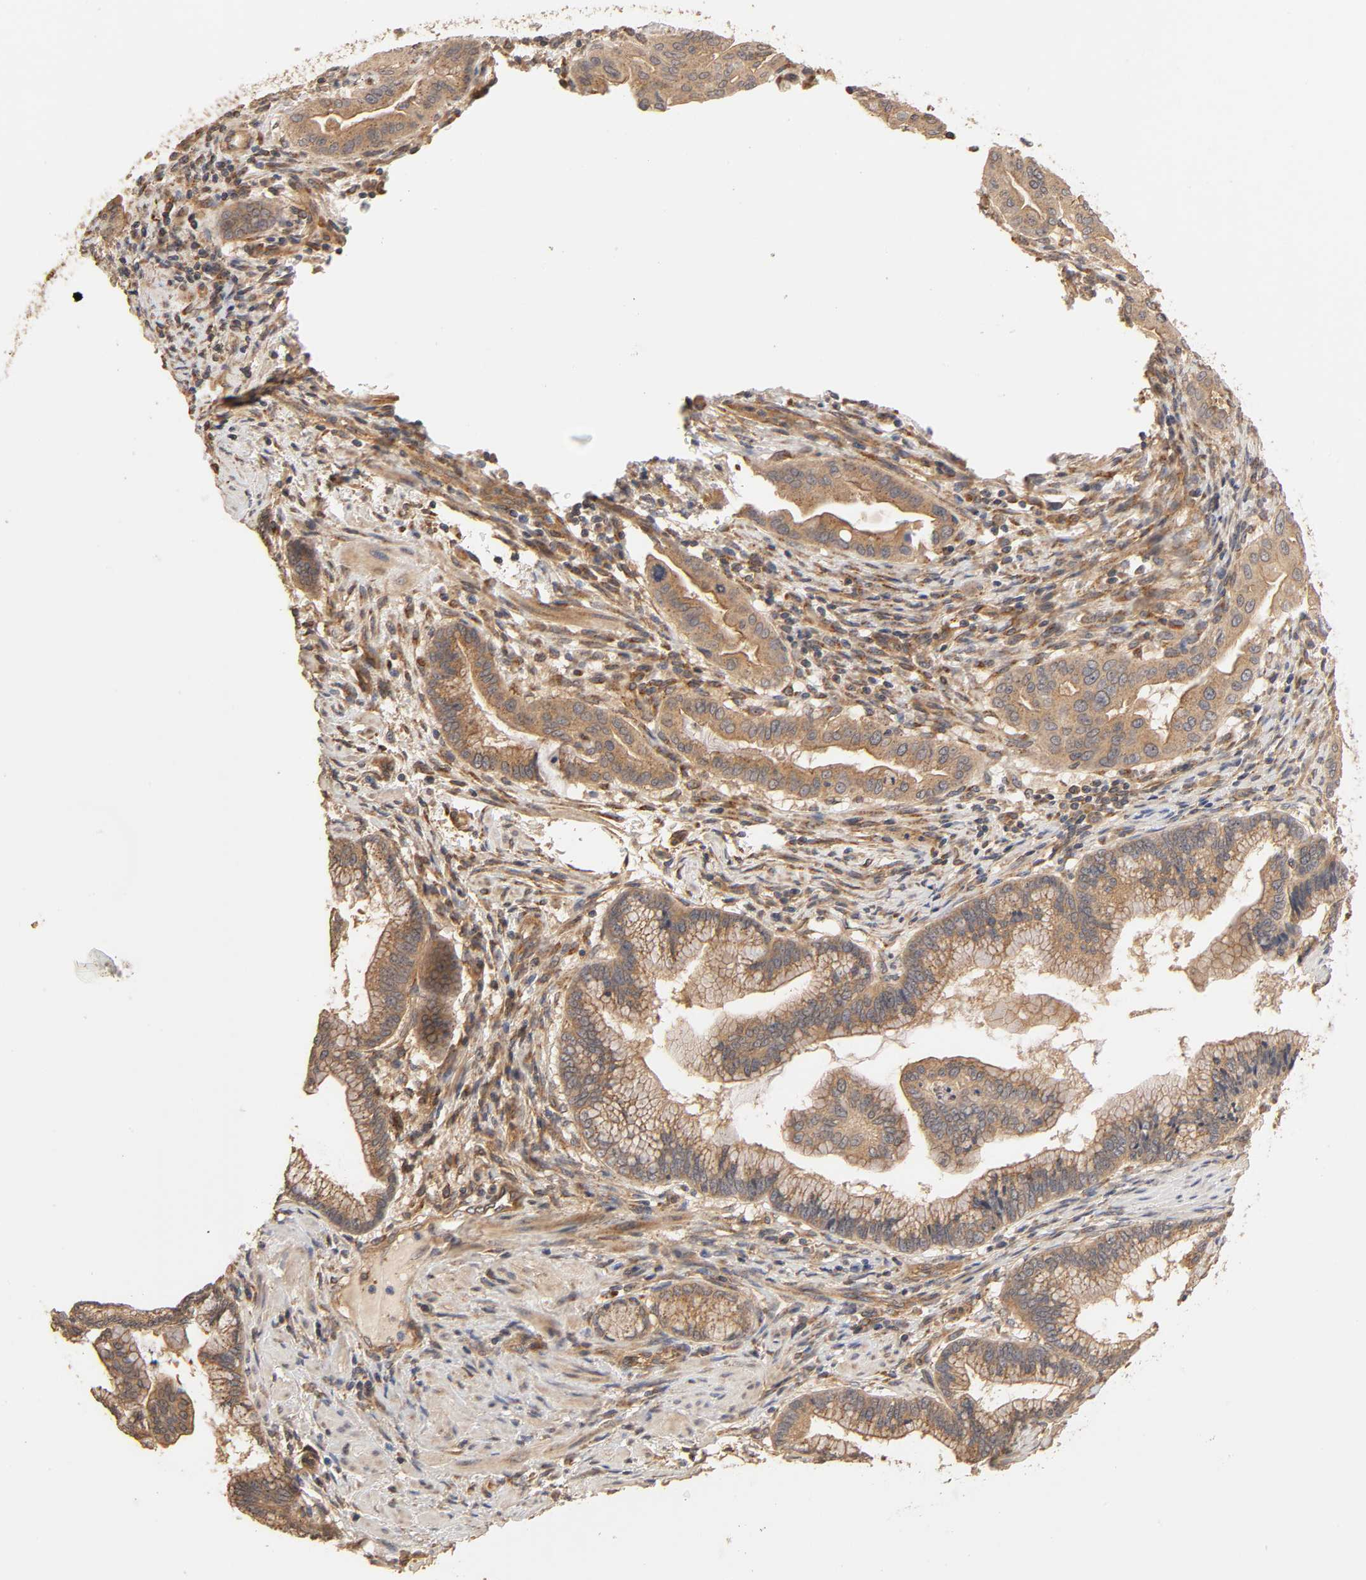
{"staining": {"intensity": "moderate", "quantity": ">75%", "location": "cytoplasmic/membranous"}, "tissue": "pancreatic cancer", "cell_type": "Tumor cells", "image_type": "cancer", "snomed": [{"axis": "morphology", "description": "Adenocarcinoma, NOS"}, {"axis": "topography", "description": "Pancreas"}], "caption": "DAB (3,3'-diaminobenzidine) immunohistochemical staining of human pancreatic cancer reveals moderate cytoplasmic/membranous protein staining in approximately >75% of tumor cells.", "gene": "EPS8", "patient": {"sex": "female", "age": 64}}